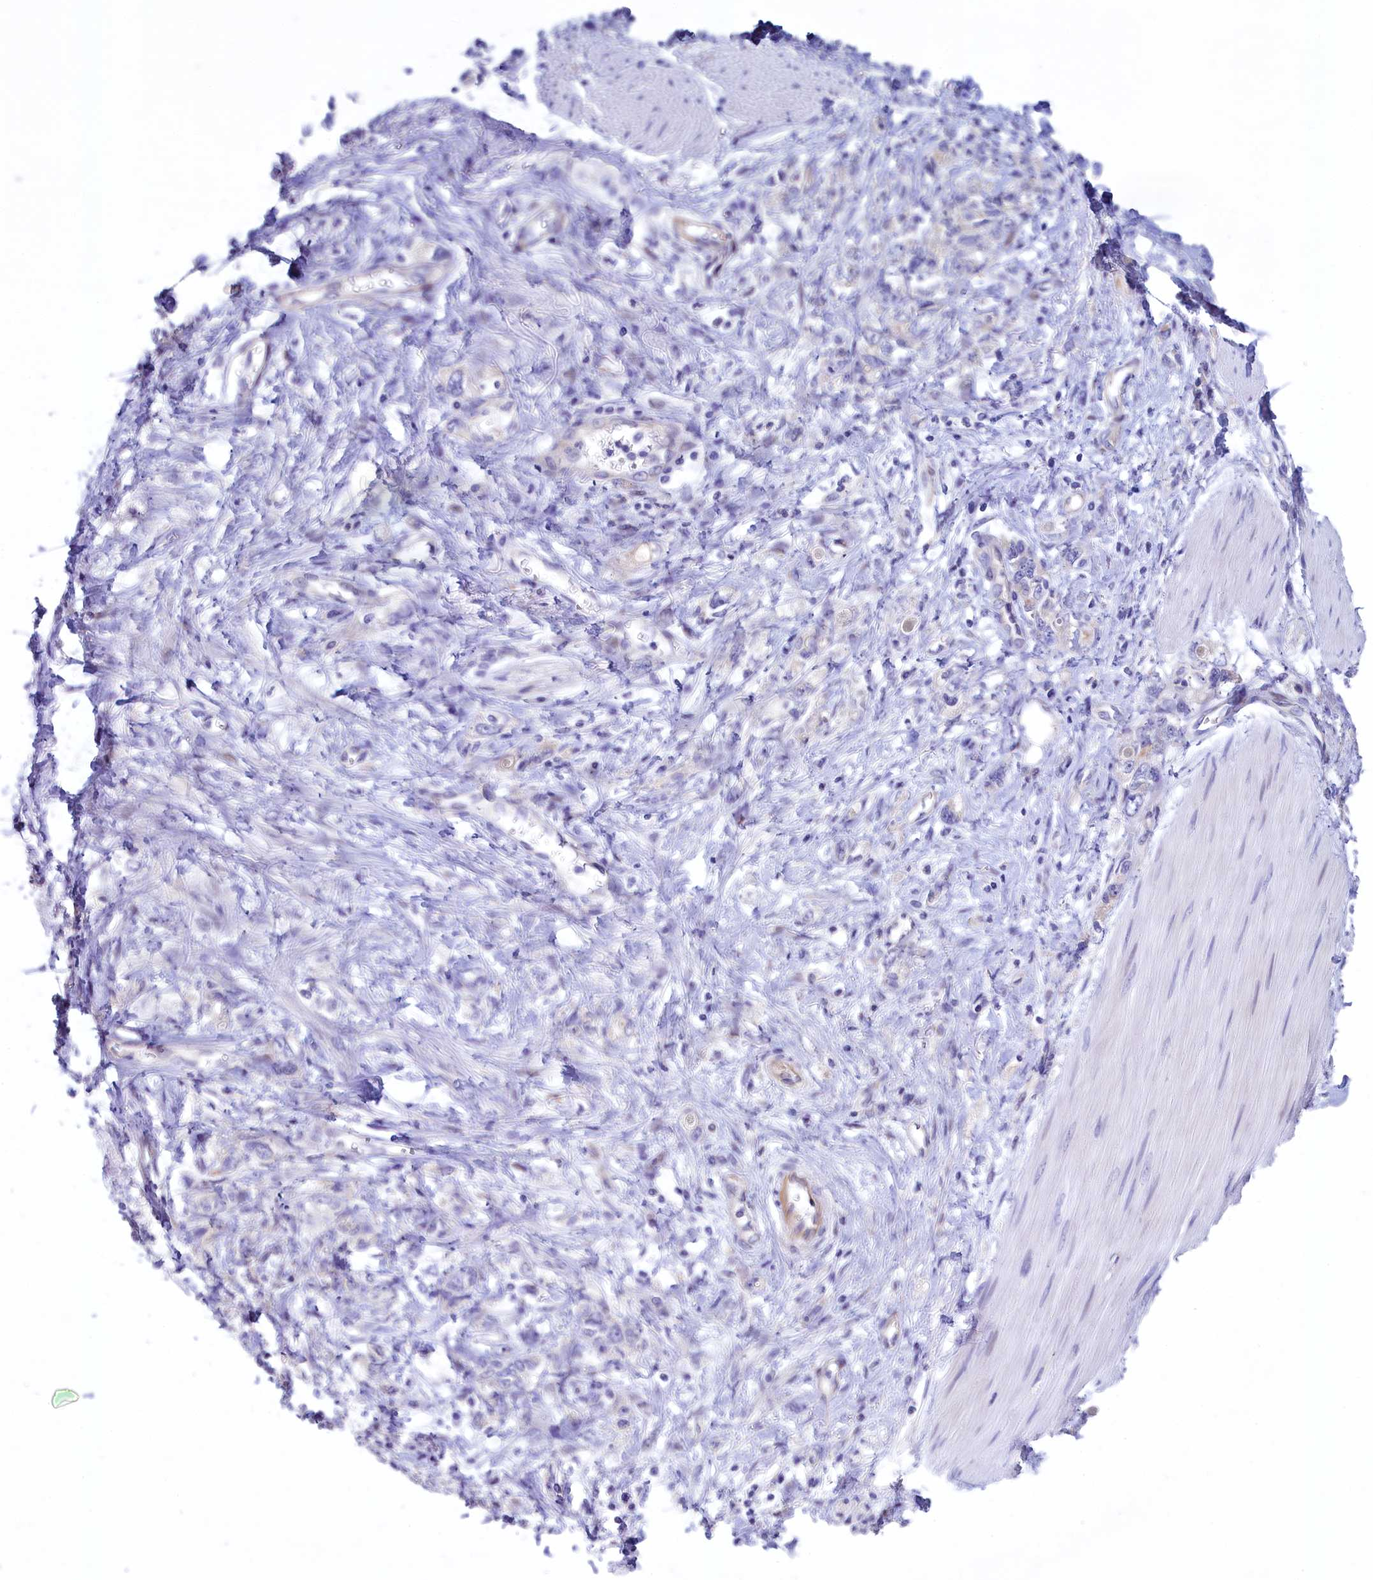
{"staining": {"intensity": "negative", "quantity": "none", "location": "none"}, "tissue": "stomach cancer", "cell_type": "Tumor cells", "image_type": "cancer", "snomed": [{"axis": "morphology", "description": "Adenocarcinoma, NOS"}, {"axis": "topography", "description": "Stomach"}], "caption": "High magnification brightfield microscopy of stomach adenocarcinoma stained with DAB (brown) and counterstained with hematoxylin (blue): tumor cells show no significant positivity. (Stains: DAB immunohistochemistry with hematoxylin counter stain, Microscopy: brightfield microscopy at high magnification).", "gene": "KRBOX5", "patient": {"sex": "female", "age": 76}}